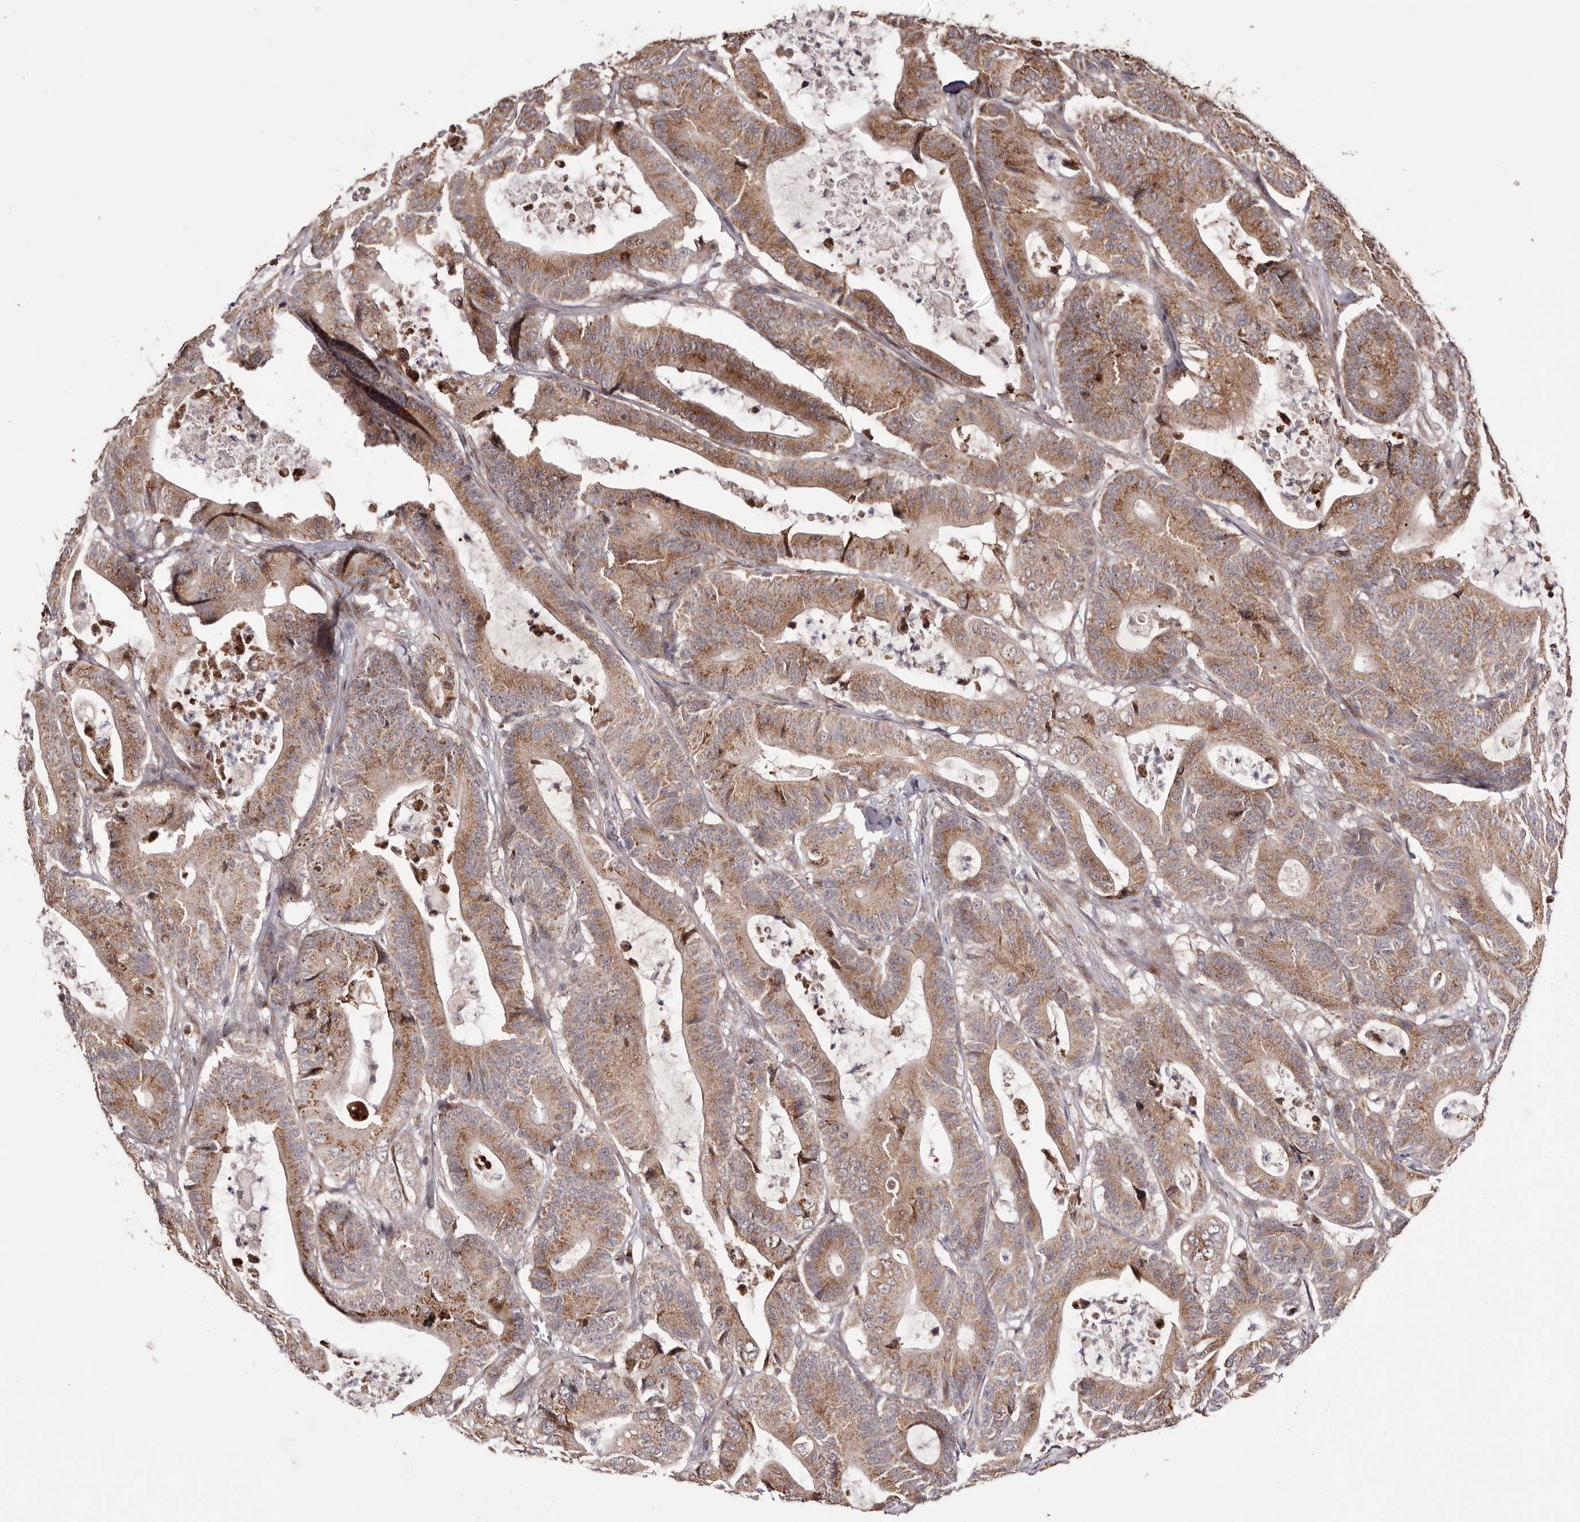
{"staining": {"intensity": "moderate", "quantity": ">75%", "location": "cytoplasmic/membranous"}, "tissue": "colorectal cancer", "cell_type": "Tumor cells", "image_type": "cancer", "snomed": [{"axis": "morphology", "description": "Adenocarcinoma, NOS"}, {"axis": "topography", "description": "Colon"}], "caption": "This photomicrograph demonstrates colorectal cancer stained with immunohistochemistry to label a protein in brown. The cytoplasmic/membranous of tumor cells show moderate positivity for the protein. Nuclei are counter-stained blue.", "gene": "EGR3", "patient": {"sex": "female", "age": 84}}